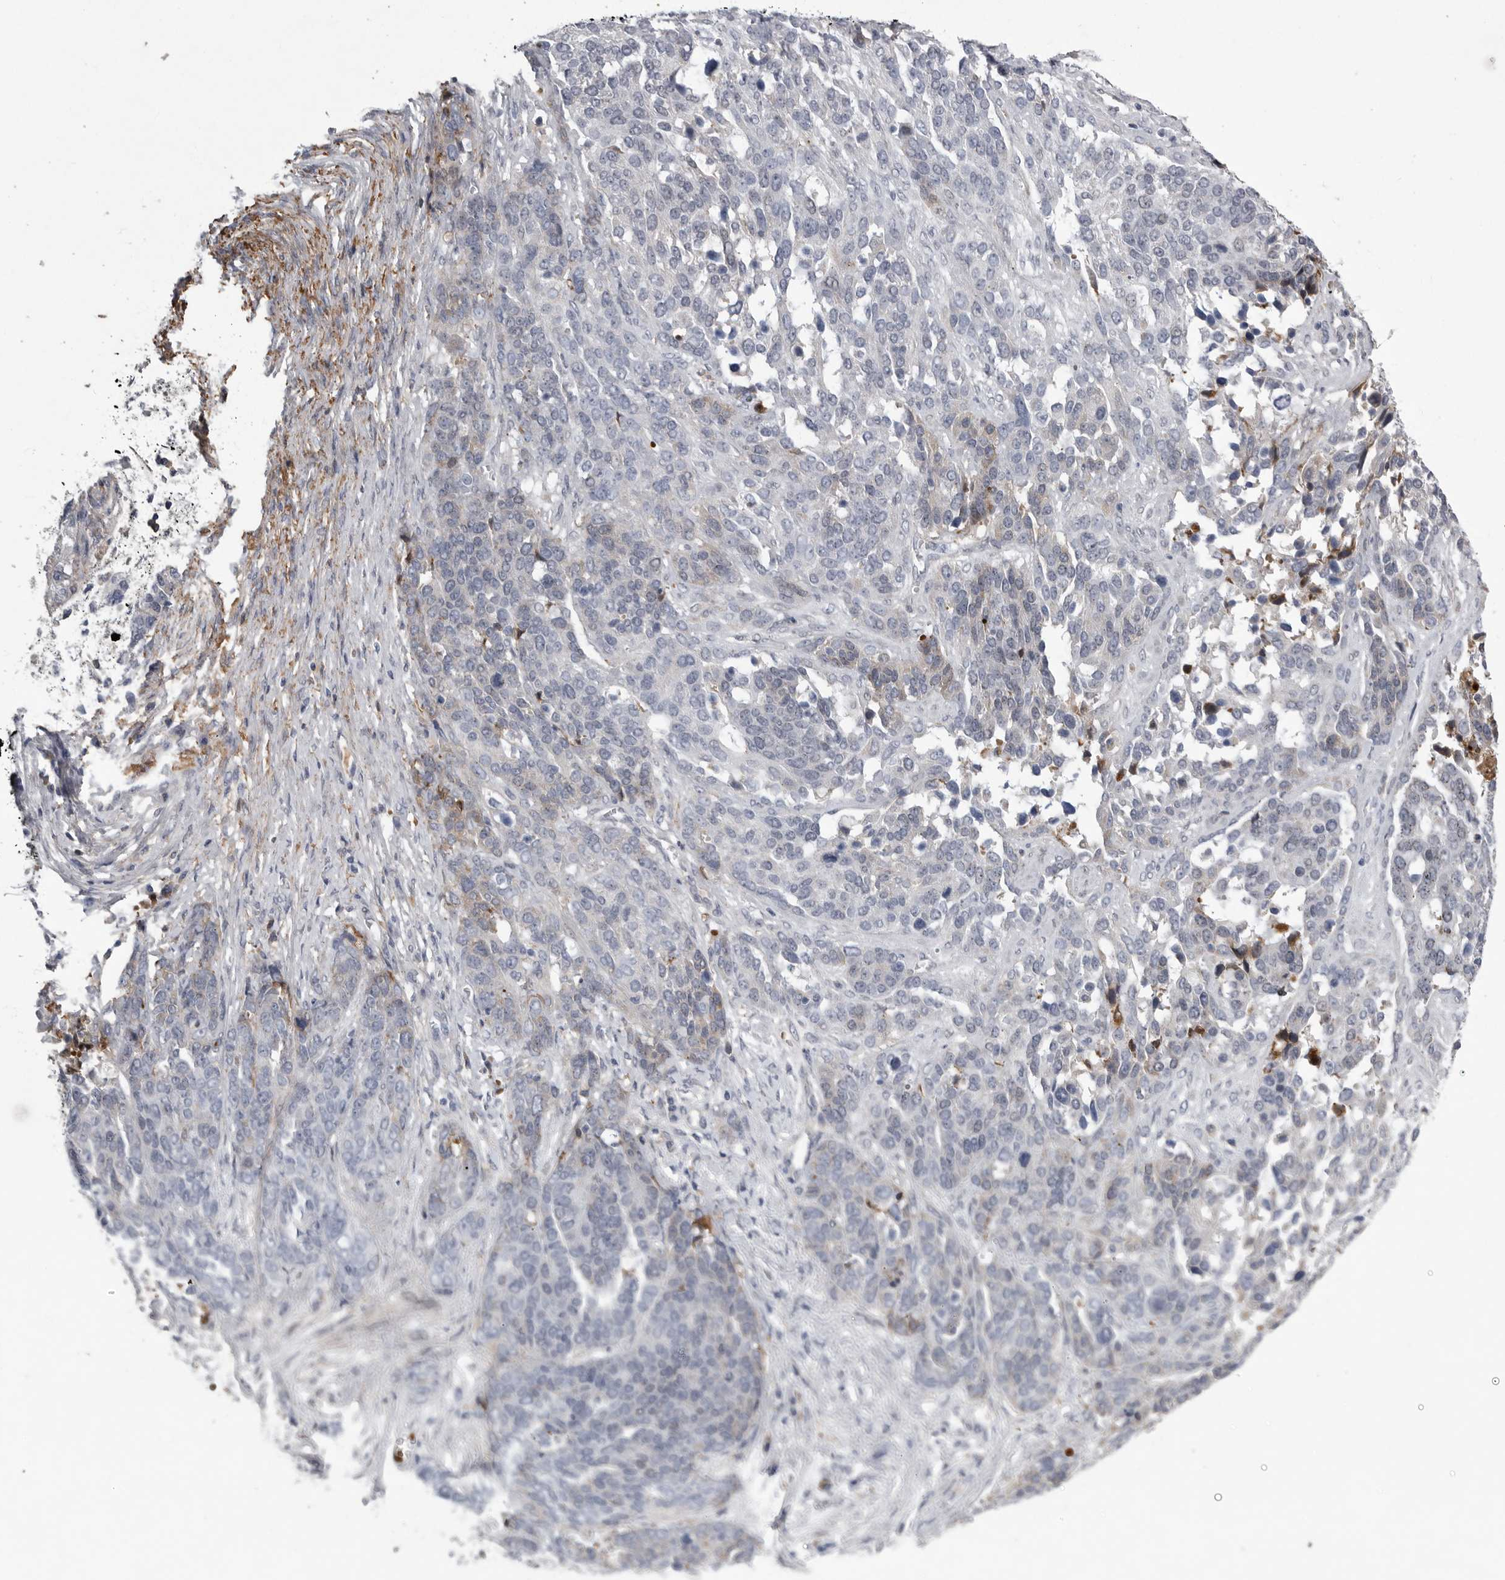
{"staining": {"intensity": "negative", "quantity": "none", "location": "none"}, "tissue": "ovarian cancer", "cell_type": "Tumor cells", "image_type": "cancer", "snomed": [{"axis": "morphology", "description": "Cystadenocarcinoma, serous, NOS"}, {"axis": "topography", "description": "Ovary"}], "caption": "Ovarian cancer (serous cystadenocarcinoma) stained for a protein using immunohistochemistry reveals no staining tumor cells.", "gene": "CRP", "patient": {"sex": "female", "age": 44}}